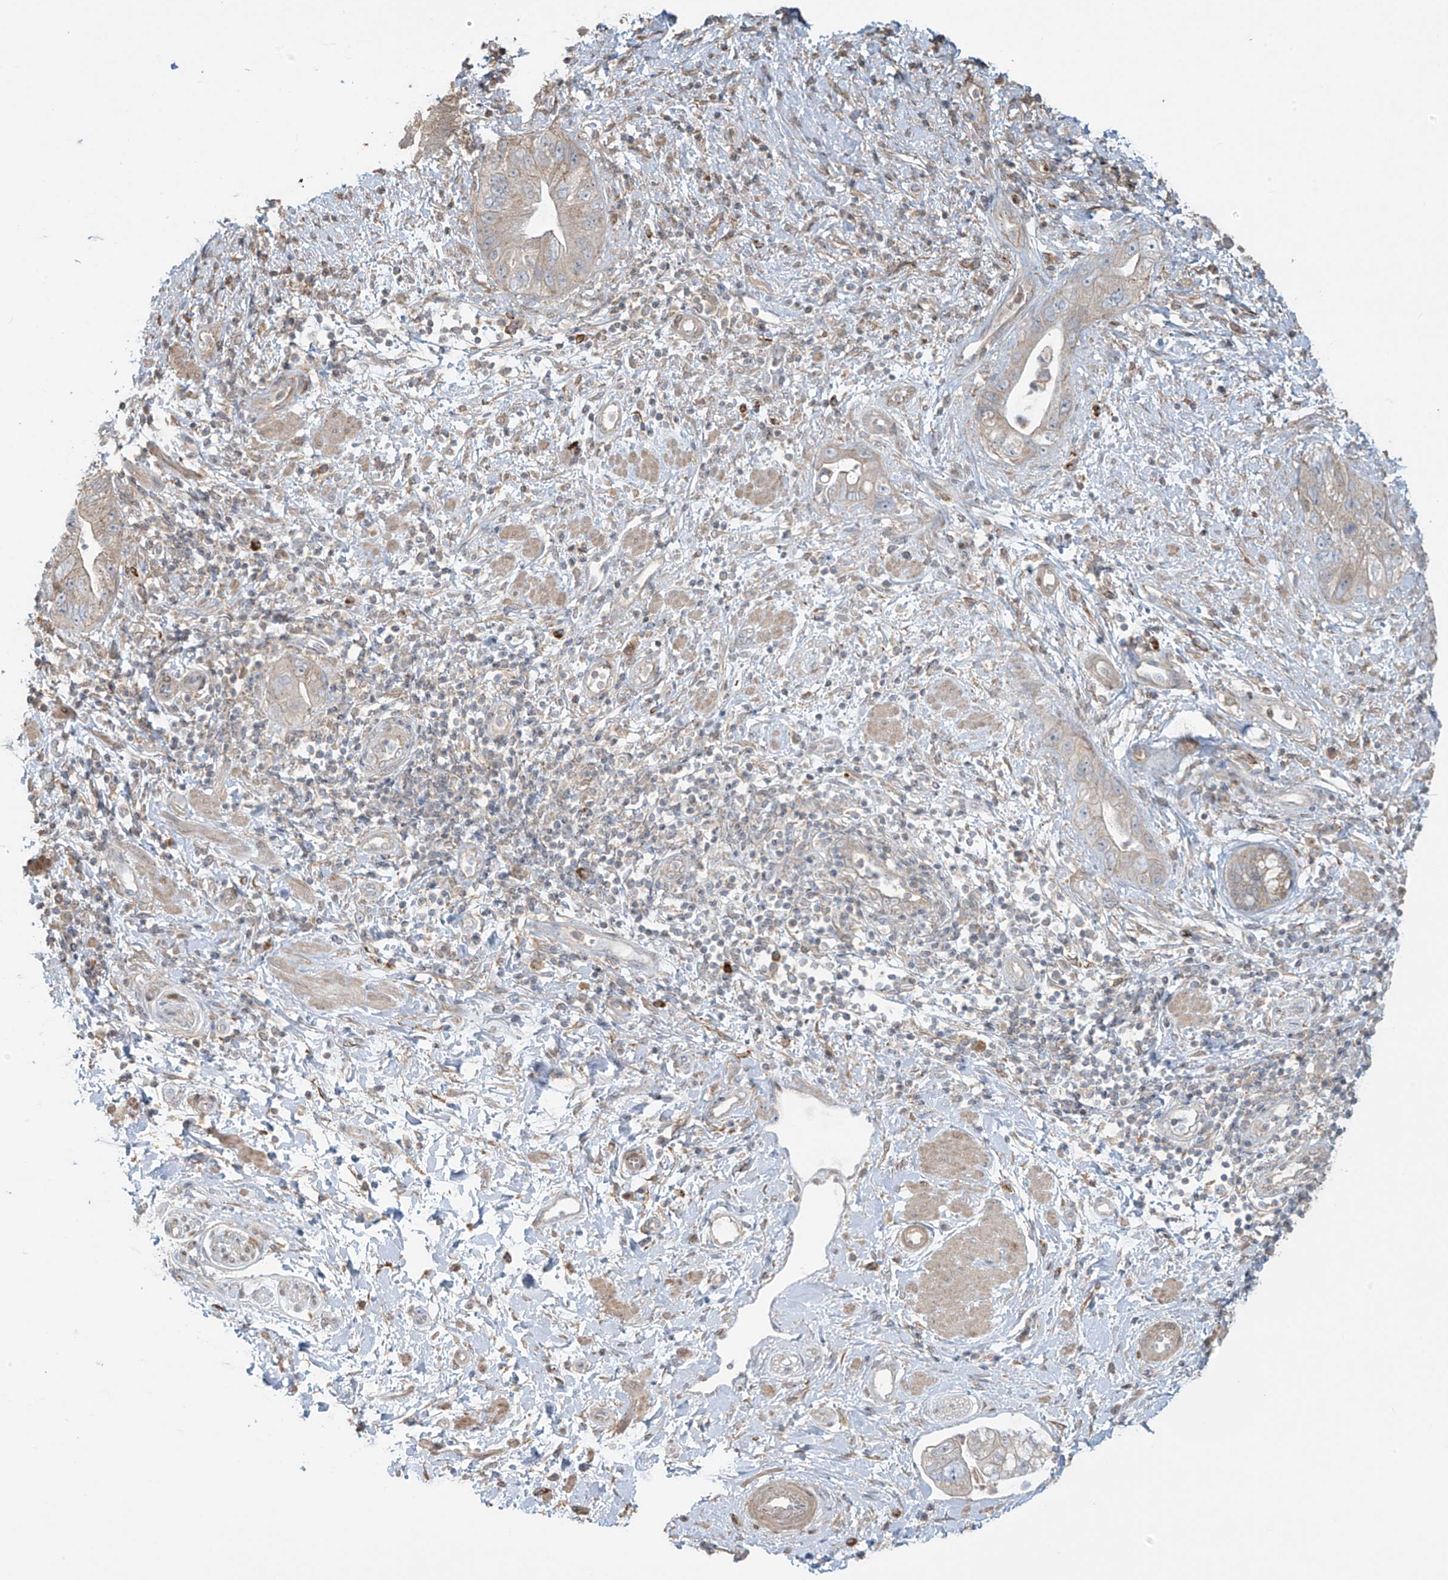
{"staining": {"intensity": "weak", "quantity": "<25%", "location": "cytoplasmic/membranous"}, "tissue": "pancreatic cancer", "cell_type": "Tumor cells", "image_type": "cancer", "snomed": [{"axis": "morphology", "description": "Adenocarcinoma, NOS"}, {"axis": "topography", "description": "Pancreas"}], "caption": "Tumor cells are negative for protein expression in human pancreatic cancer (adenocarcinoma).", "gene": "TAGAP", "patient": {"sex": "female", "age": 73}}